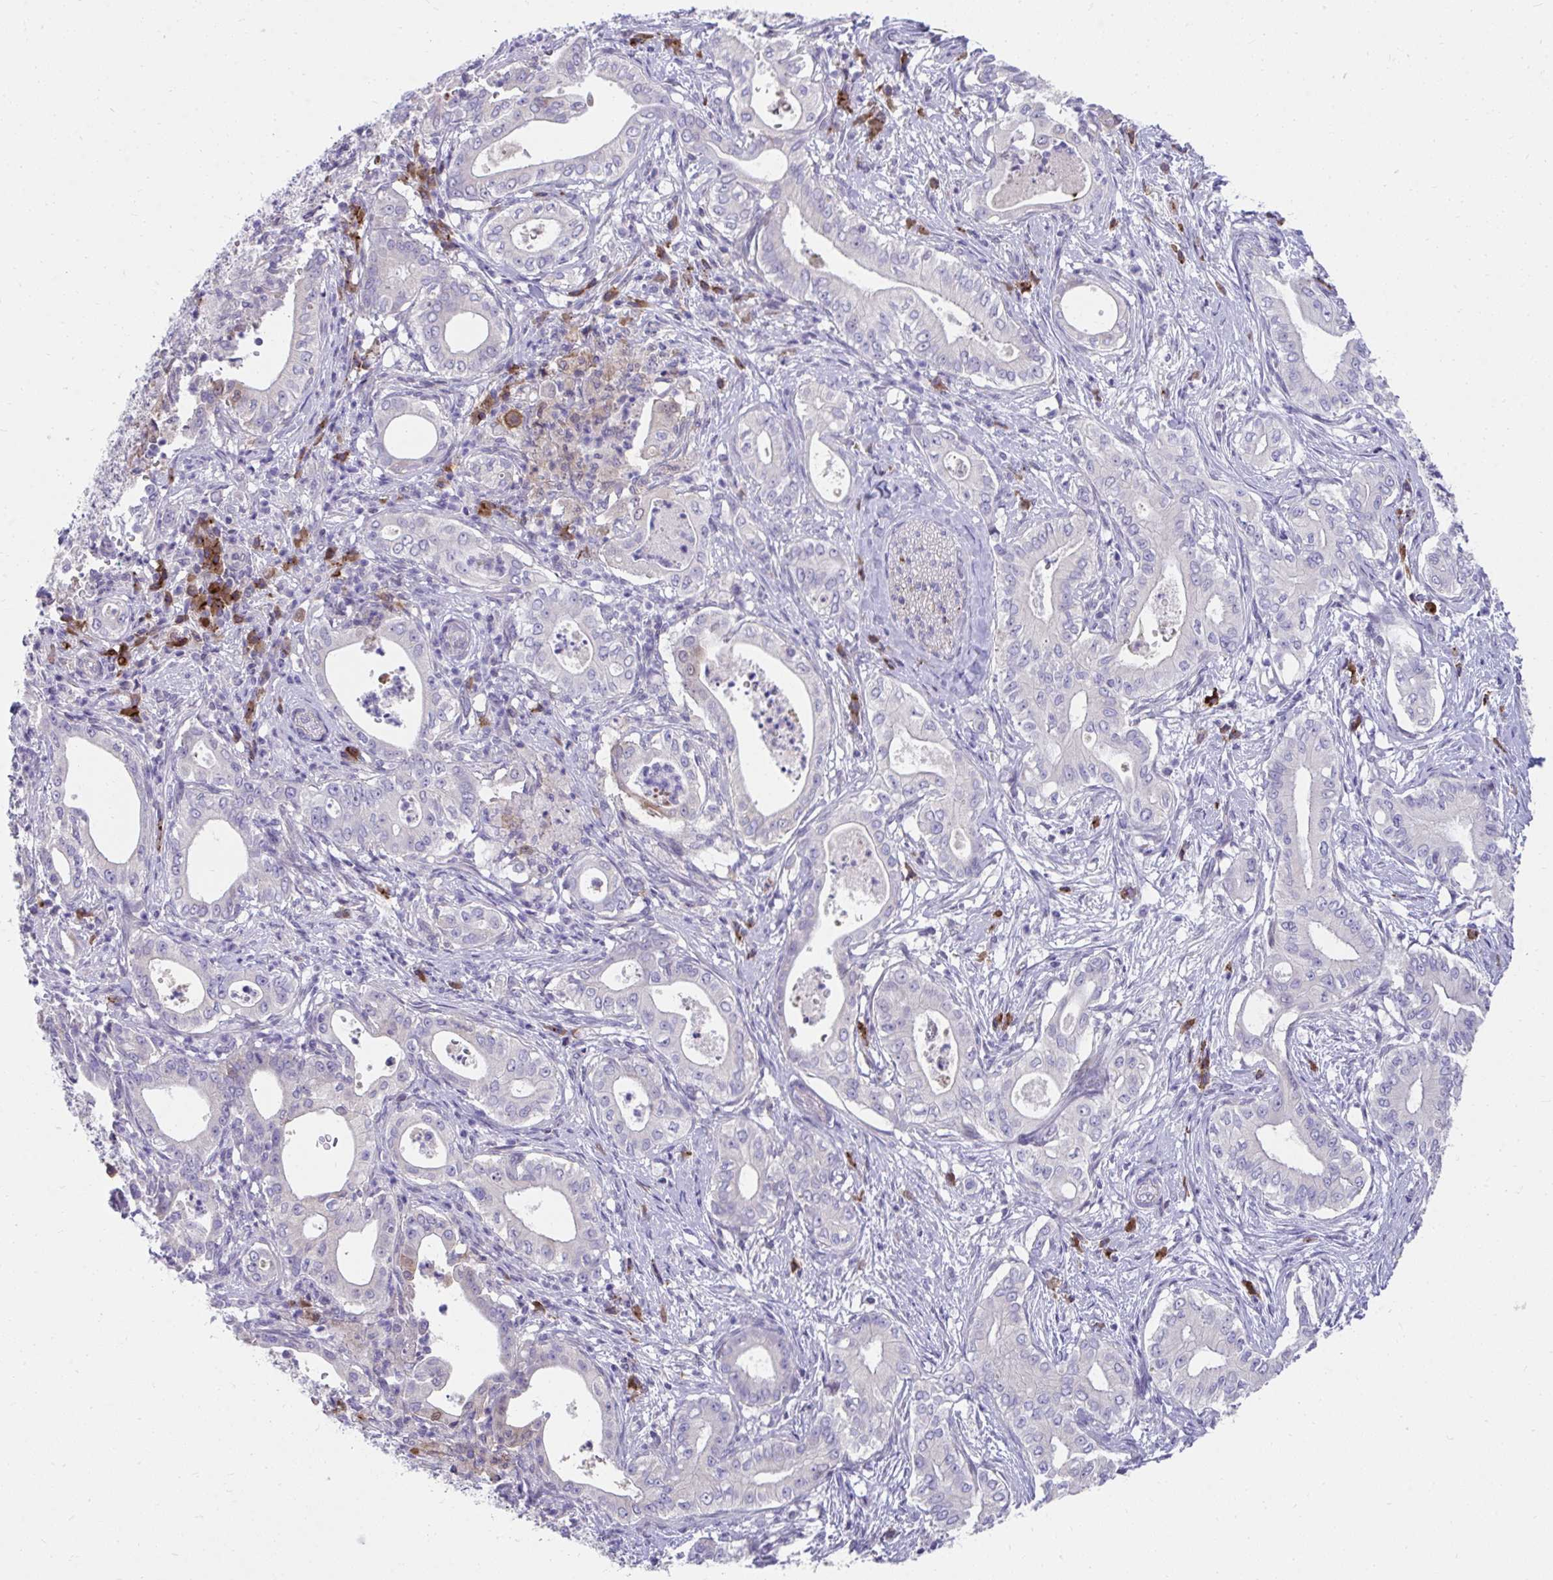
{"staining": {"intensity": "negative", "quantity": "none", "location": "none"}, "tissue": "pancreatic cancer", "cell_type": "Tumor cells", "image_type": "cancer", "snomed": [{"axis": "morphology", "description": "Adenocarcinoma, NOS"}, {"axis": "topography", "description": "Pancreas"}], "caption": "This micrograph is of adenocarcinoma (pancreatic) stained with immunohistochemistry (IHC) to label a protein in brown with the nuclei are counter-stained blue. There is no expression in tumor cells.", "gene": "SLAMF7", "patient": {"sex": "male", "age": 71}}